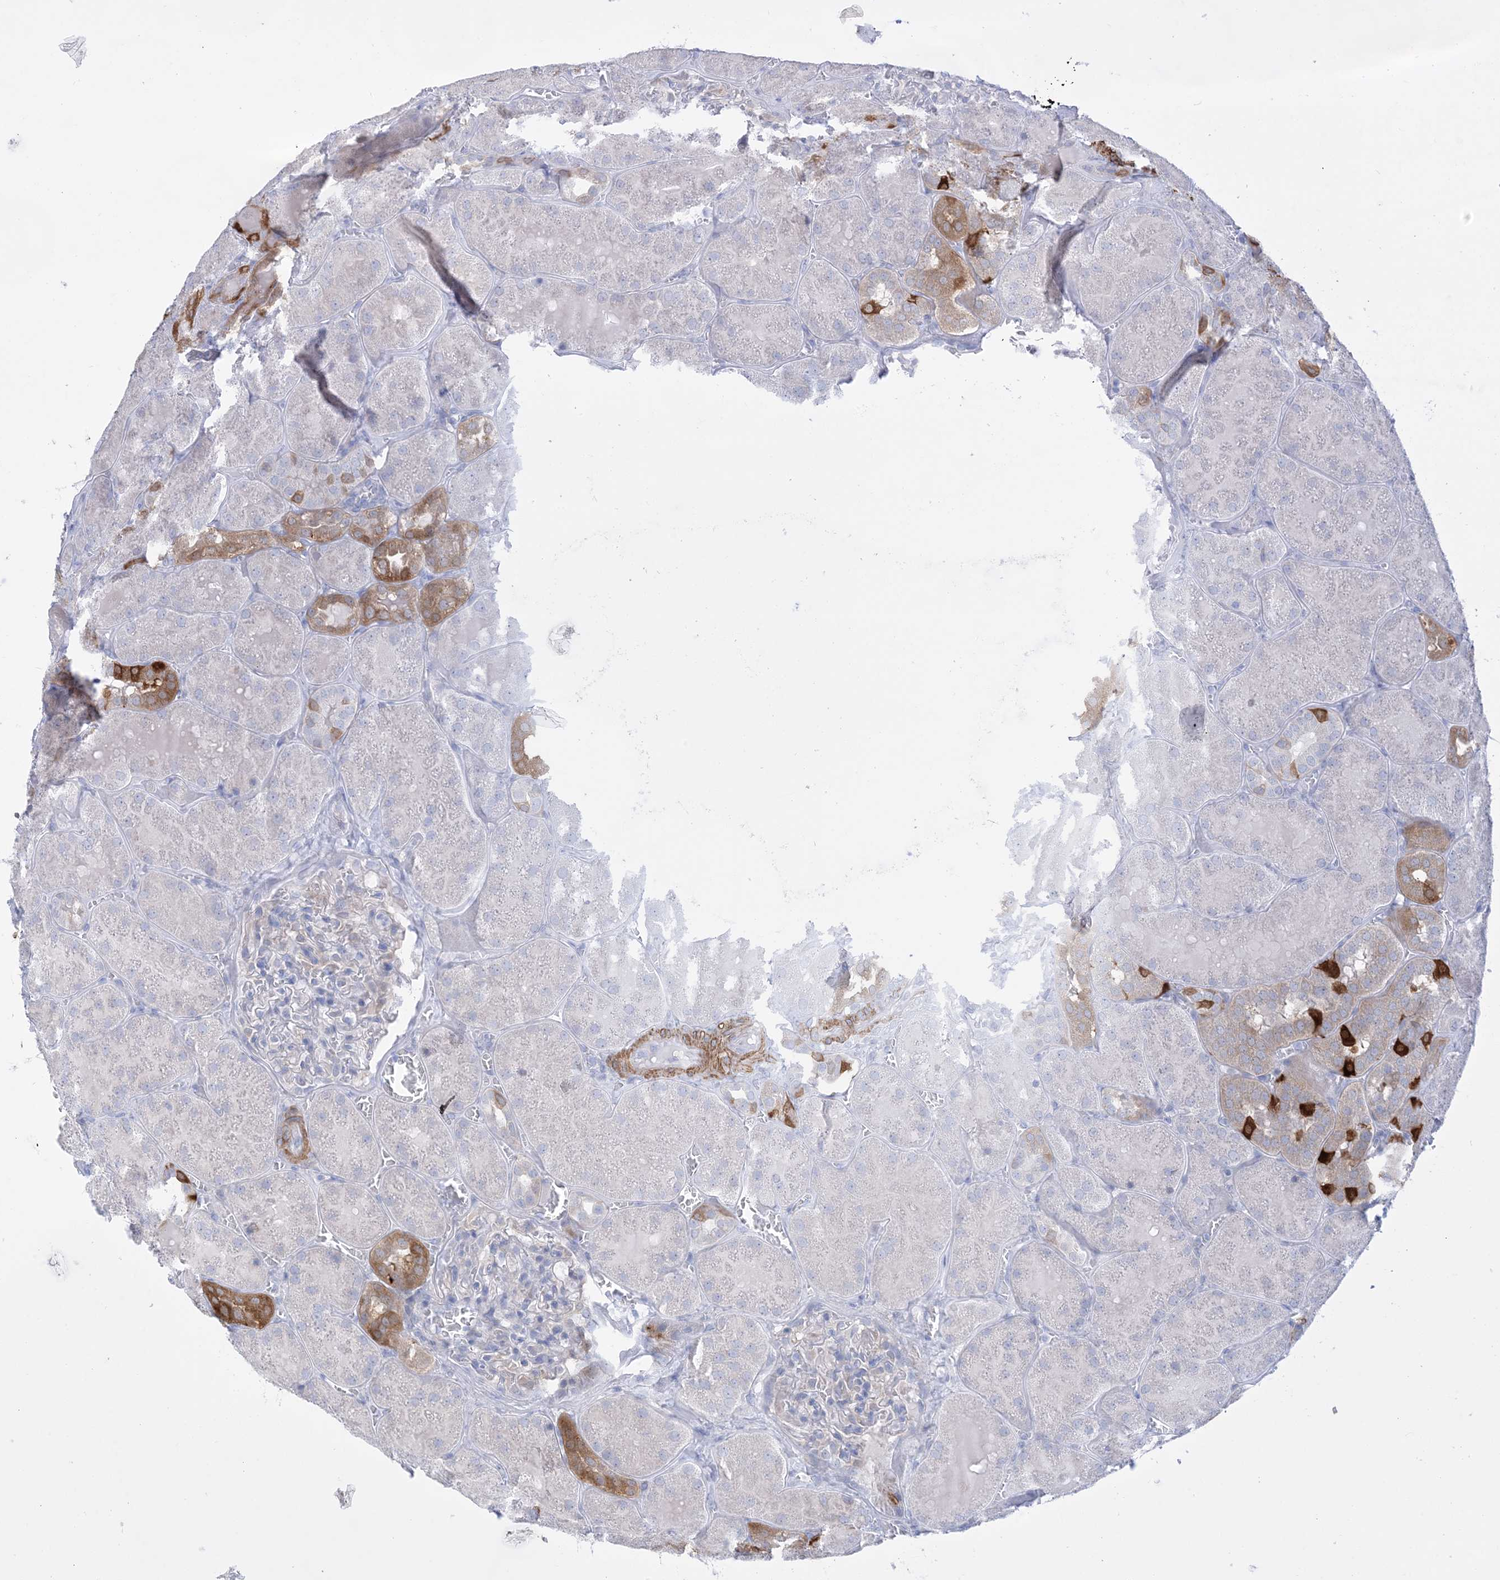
{"staining": {"intensity": "negative", "quantity": "none", "location": "none"}, "tissue": "kidney", "cell_type": "Cells in glomeruli", "image_type": "normal", "snomed": [{"axis": "morphology", "description": "Normal tissue, NOS"}, {"axis": "topography", "description": "Kidney"}], "caption": "High power microscopy photomicrograph of an immunohistochemistry (IHC) photomicrograph of normal kidney, revealing no significant positivity in cells in glomeruli. The staining is performed using DAB (3,3'-diaminobenzidine) brown chromogen with nuclei counter-stained in using hematoxylin.", "gene": "MARS2", "patient": {"sex": "male", "age": 28}}